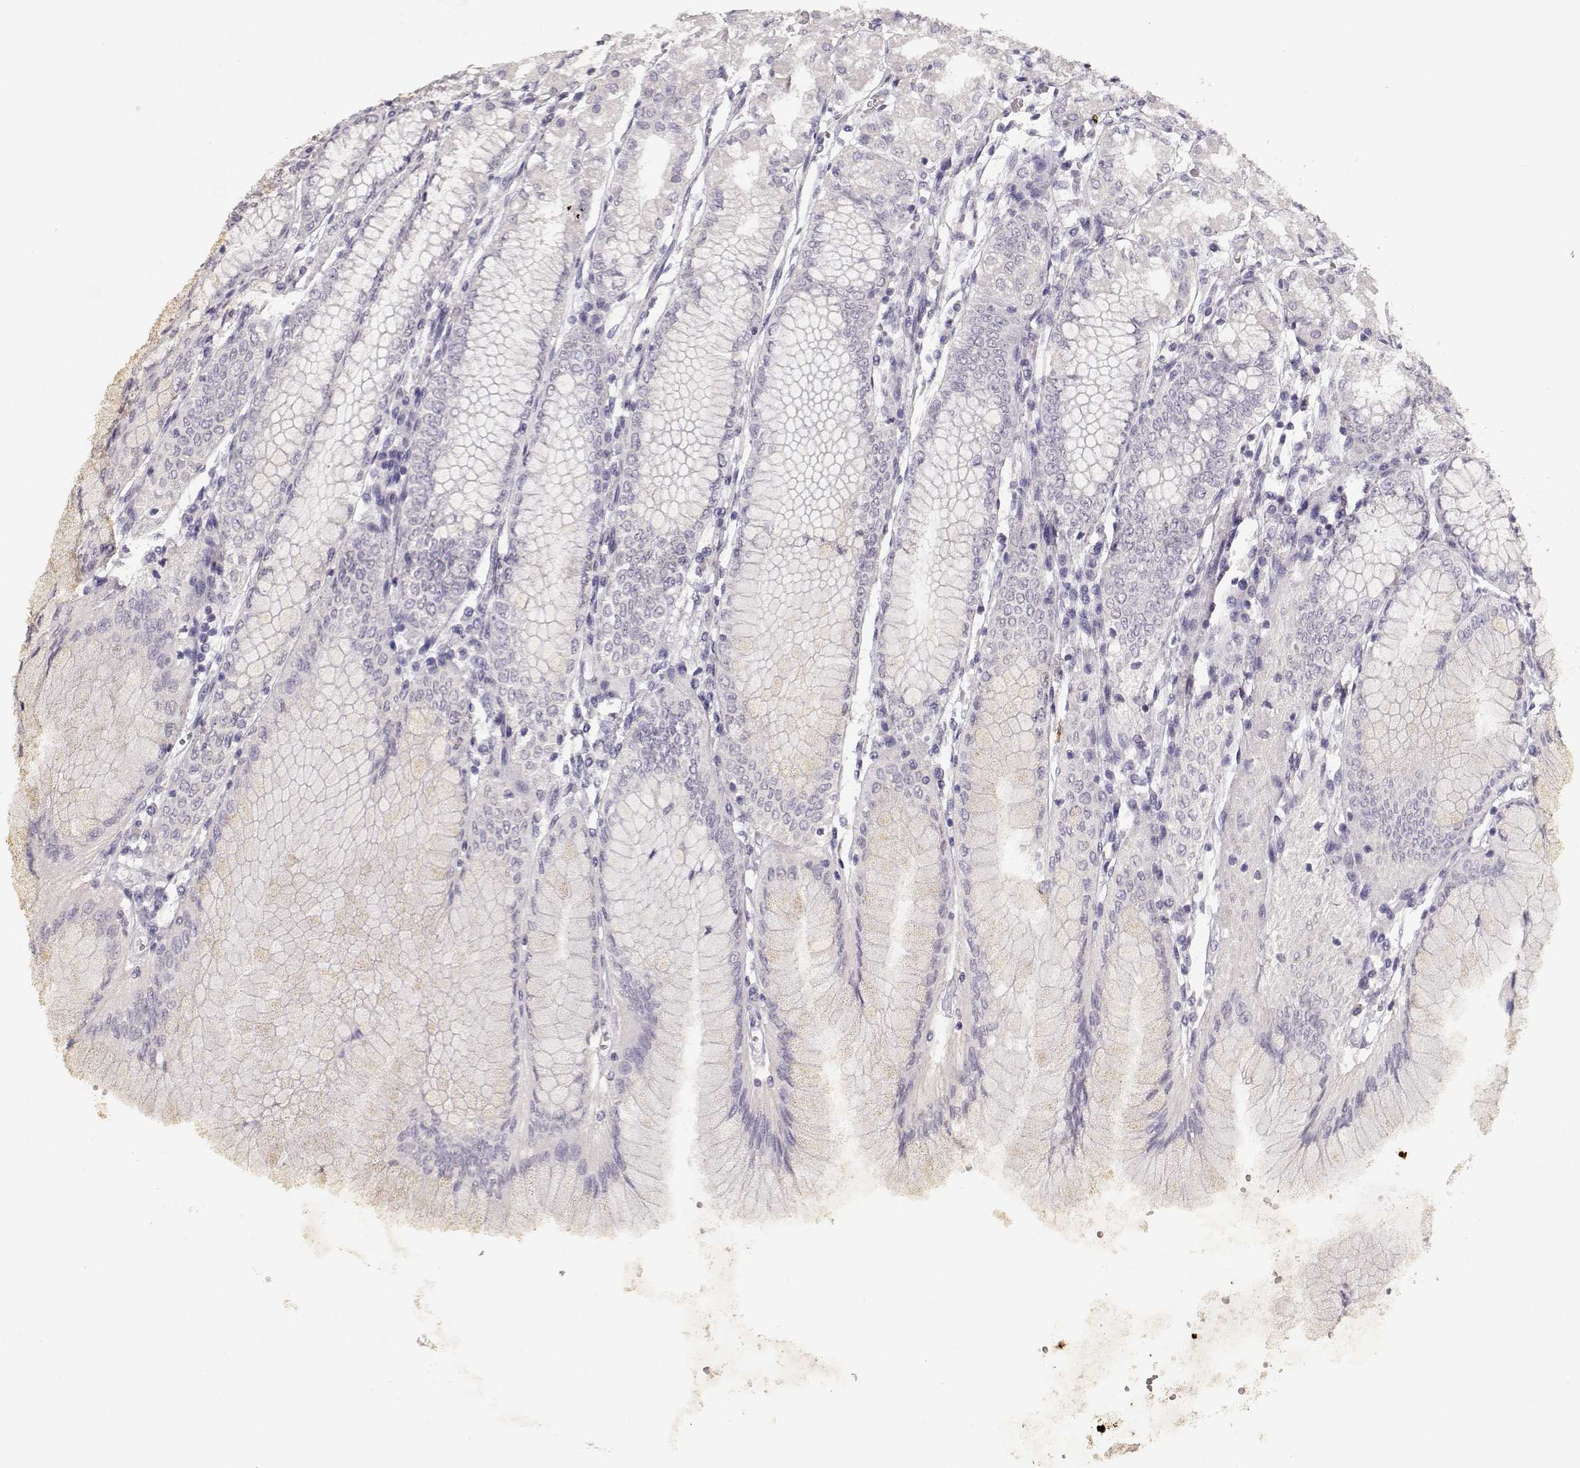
{"staining": {"intensity": "negative", "quantity": "none", "location": "none"}, "tissue": "stomach", "cell_type": "Glandular cells", "image_type": "normal", "snomed": [{"axis": "morphology", "description": "Normal tissue, NOS"}, {"axis": "topography", "description": "Skeletal muscle"}, {"axis": "topography", "description": "Stomach"}], "caption": "Micrograph shows no significant protein staining in glandular cells of normal stomach.", "gene": "TPH2", "patient": {"sex": "female", "age": 57}}